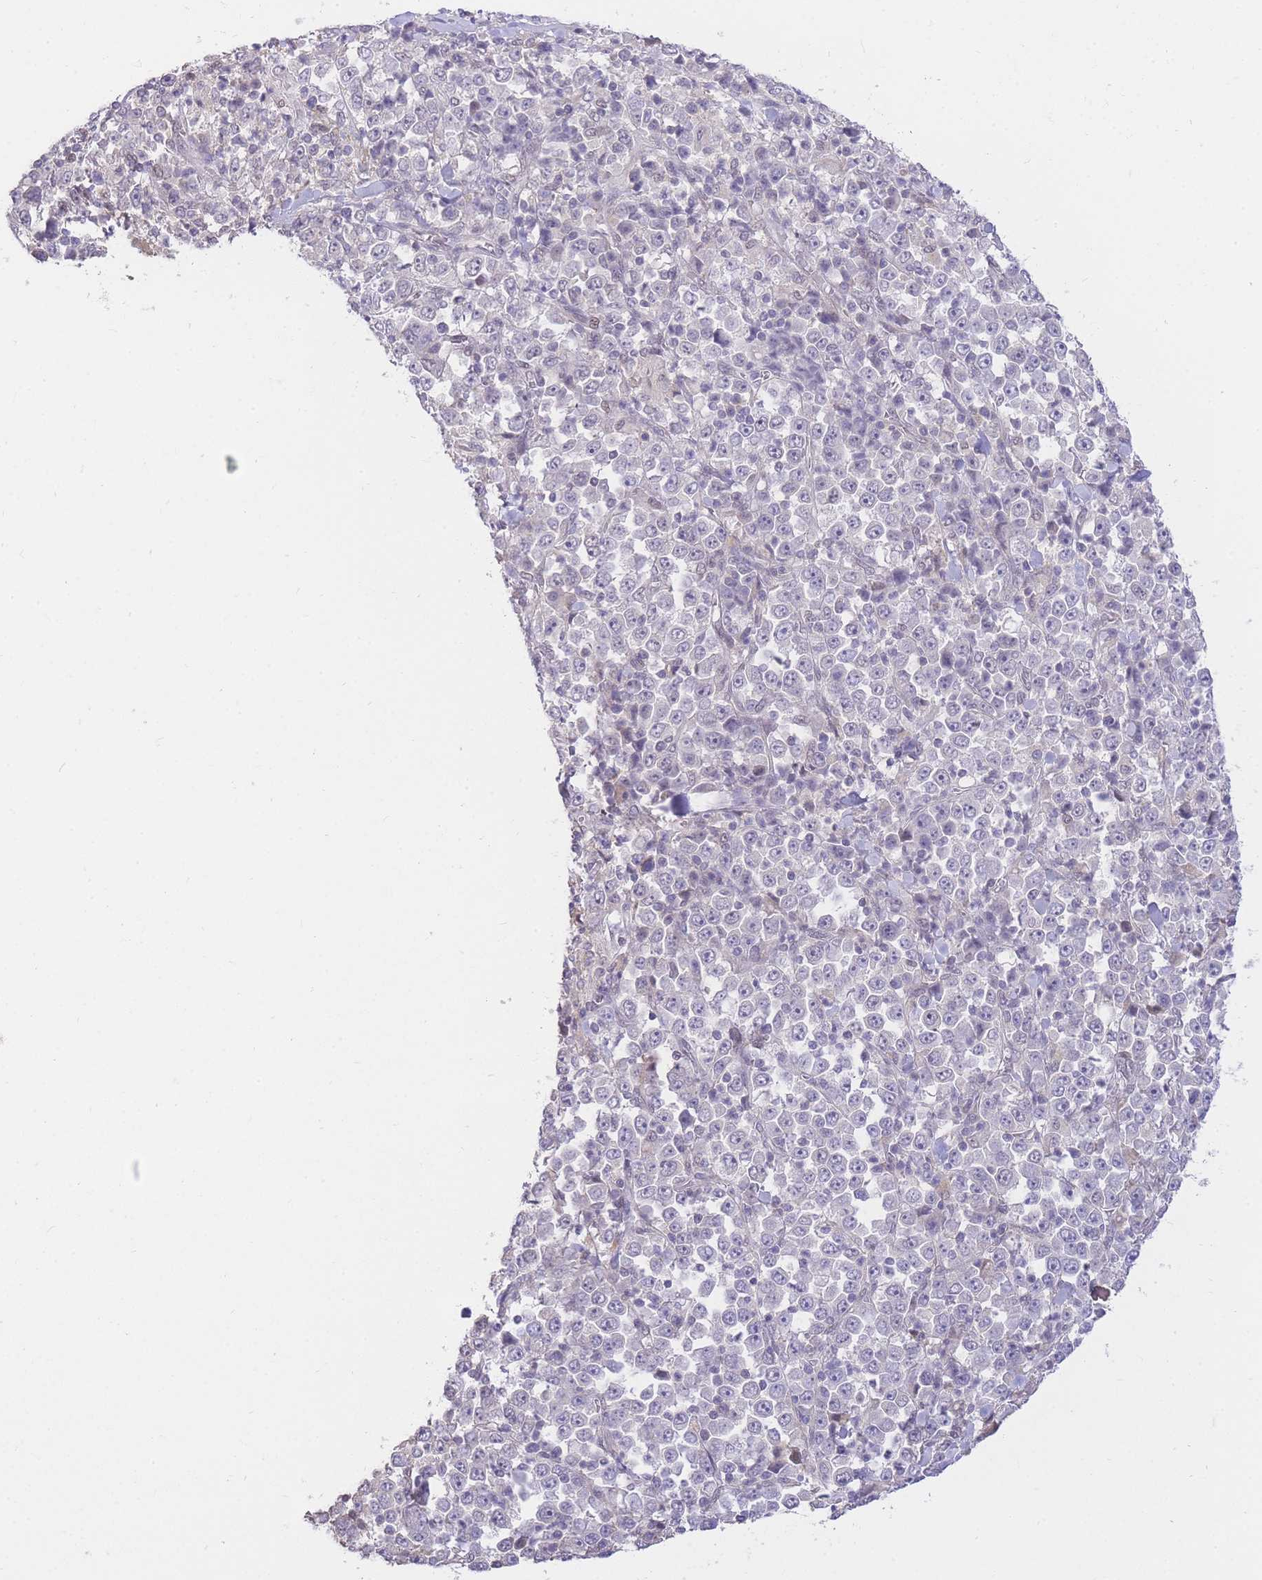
{"staining": {"intensity": "negative", "quantity": "none", "location": "none"}, "tissue": "stomach cancer", "cell_type": "Tumor cells", "image_type": "cancer", "snomed": [{"axis": "morphology", "description": "Normal tissue, NOS"}, {"axis": "morphology", "description": "Adenocarcinoma, NOS"}, {"axis": "topography", "description": "Stomach, upper"}, {"axis": "topography", "description": "Stomach"}], "caption": "High power microscopy micrograph of an immunohistochemistry (IHC) image of adenocarcinoma (stomach), revealing no significant staining in tumor cells. The staining is performed using DAB (3,3'-diaminobenzidine) brown chromogen with nuclei counter-stained in using hematoxylin.", "gene": "UBXN7", "patient": {"sex": "male", "age": 59}}